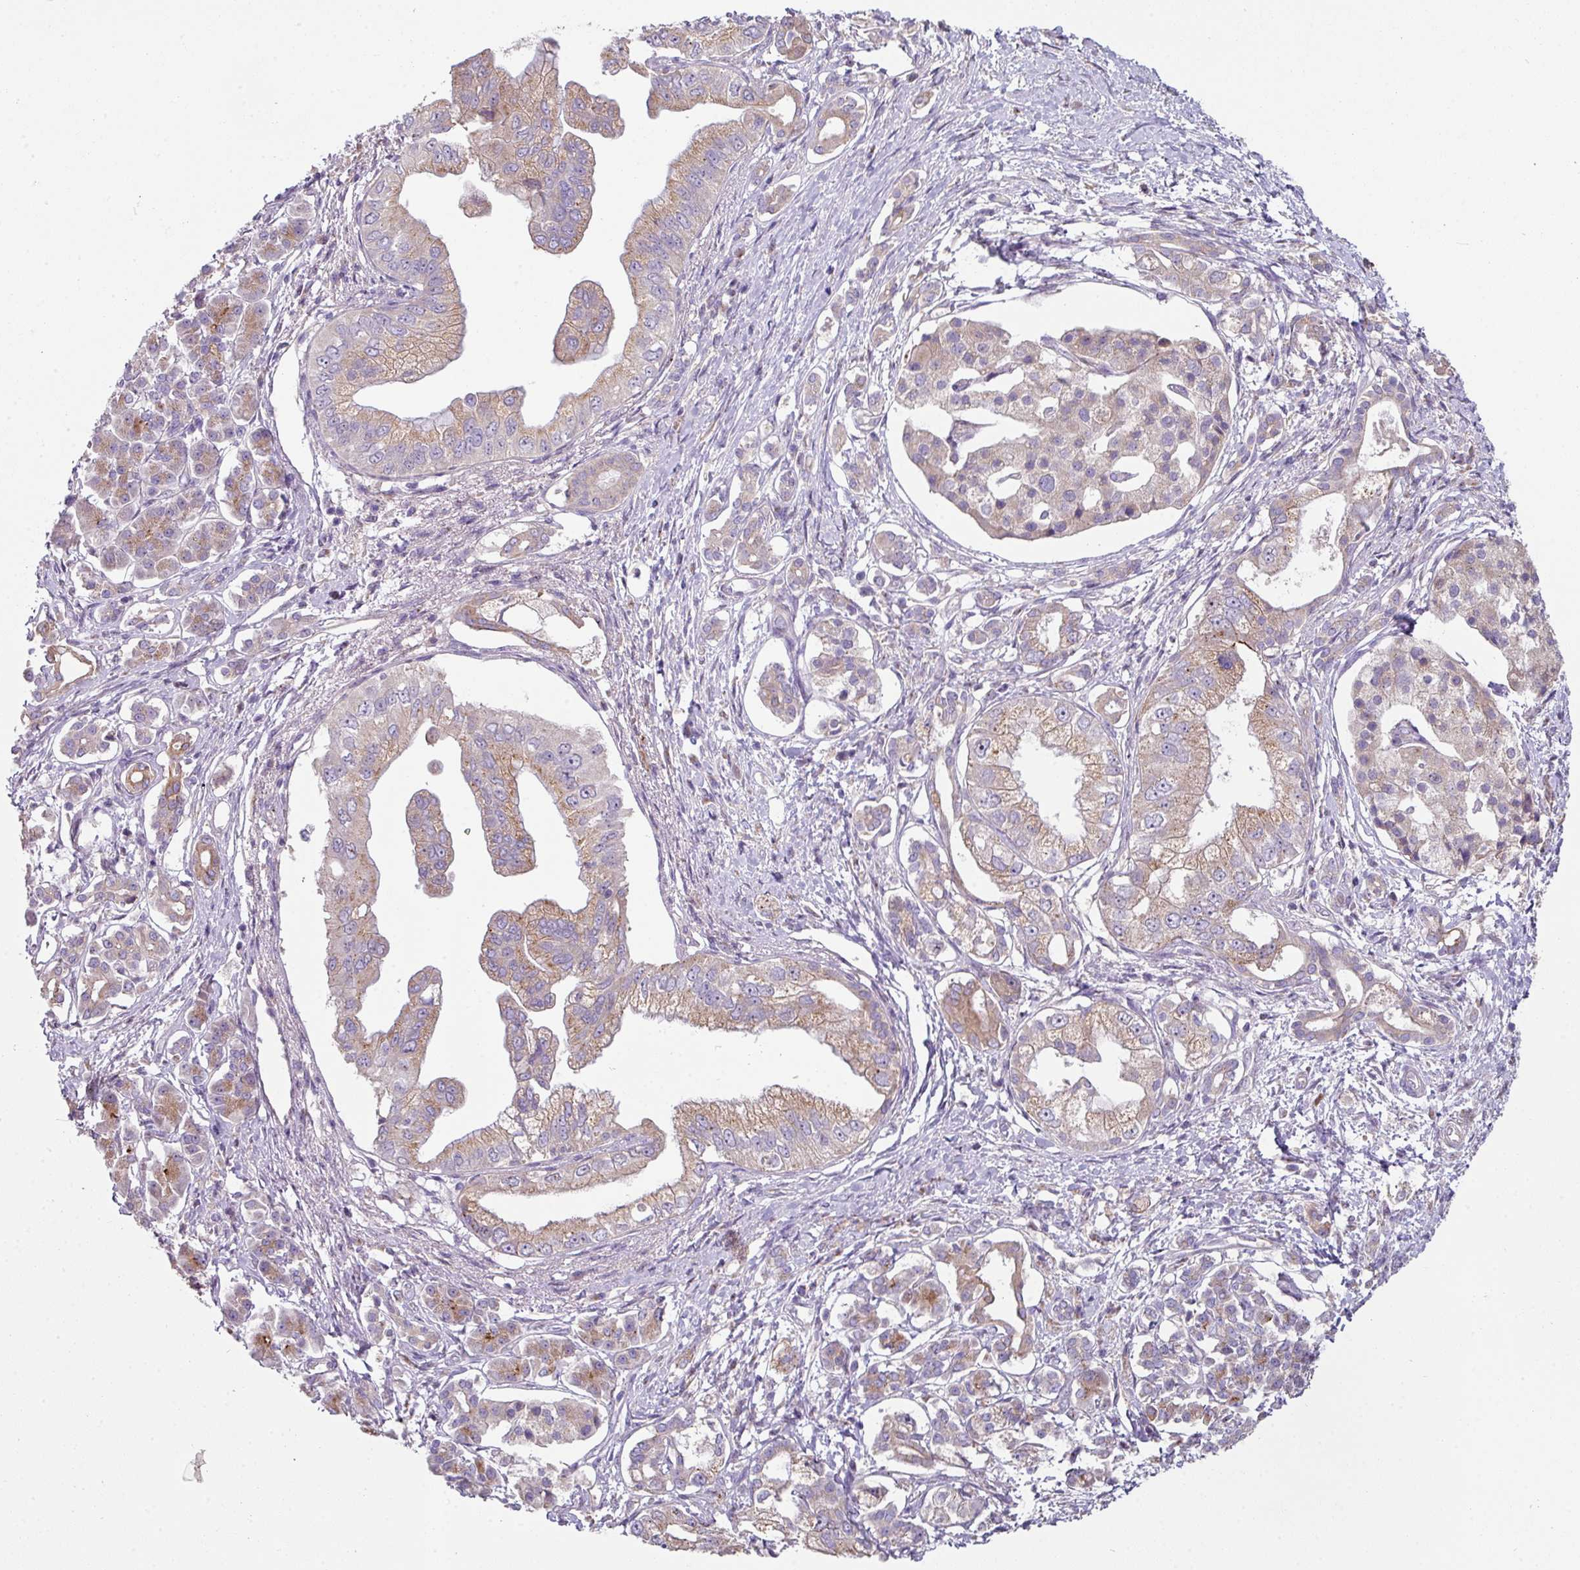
{"staining": {"intensity": "weak", "quantity": ">75%", "location": "cytoplasmic/membranous"}, "tissue": "pancreatic cancer", "cell_type": "Tumor cells", "image_type": "cancer", "snomed": [{"axis": "morphology", "description": "Adenocarcinoma, NOS"}, {"axis": "topography", "description": "Pancreas"}], "caption": "Immunohistochemistry image of neoplastic tissue: human pancreatic adenocarcinoma stained using immunohistochemistry (IHC) exhibits low levels of weak protein expression localized specifically in the cytoplasmic/membranous of tumor cells, appearing as a cytoplasmic/membranous brown color.", "gene": "LRRC9", "patient": {"sex": "male", "age": 70}}